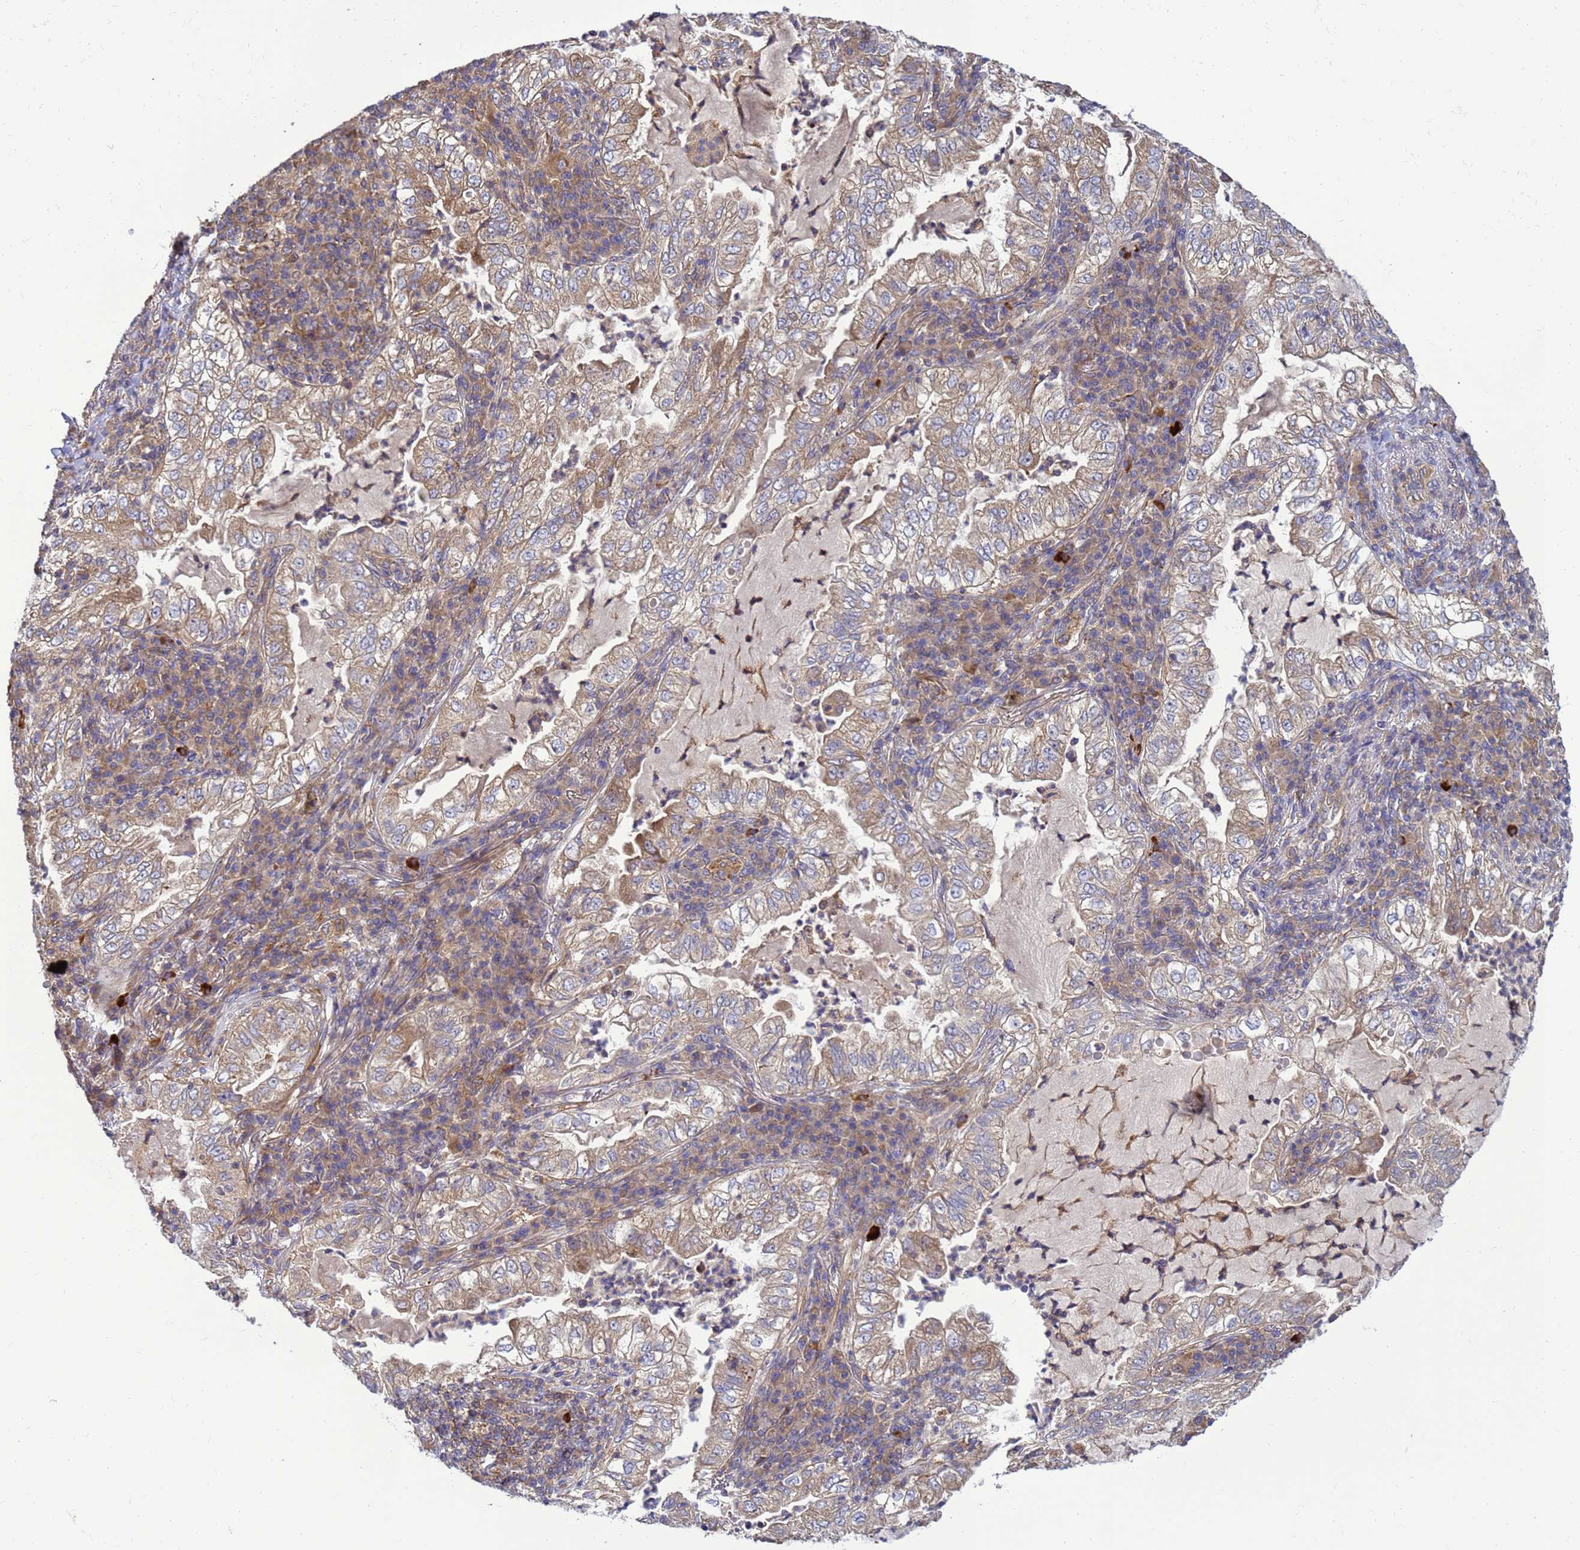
{"staining": {"intensity": "moderate", "quantity": ">75%", "location": "cytoplasmic/membranous"}, "tissue": "lung cancer", "cell_type": "Tumor cells", "image_type": "cancer", "snomed": [{"axis": "morphology", "description": "Adenocarcinoma, NOS"}, {"axis": "topography", "description": "Lung"}], "caption": "Protein expression analysis of lung adenocarcinoma displays moderate cytoplasmic/membranous expression in approximately >75% of tumor cells. The staining was performed using DAB to visualize the protein expression in brown, while the nuclei were stained in blue with hematoxylin (Magnification: 20x).", "gene": "BECN1", "patient": {"sex": "female", "age": 73}}